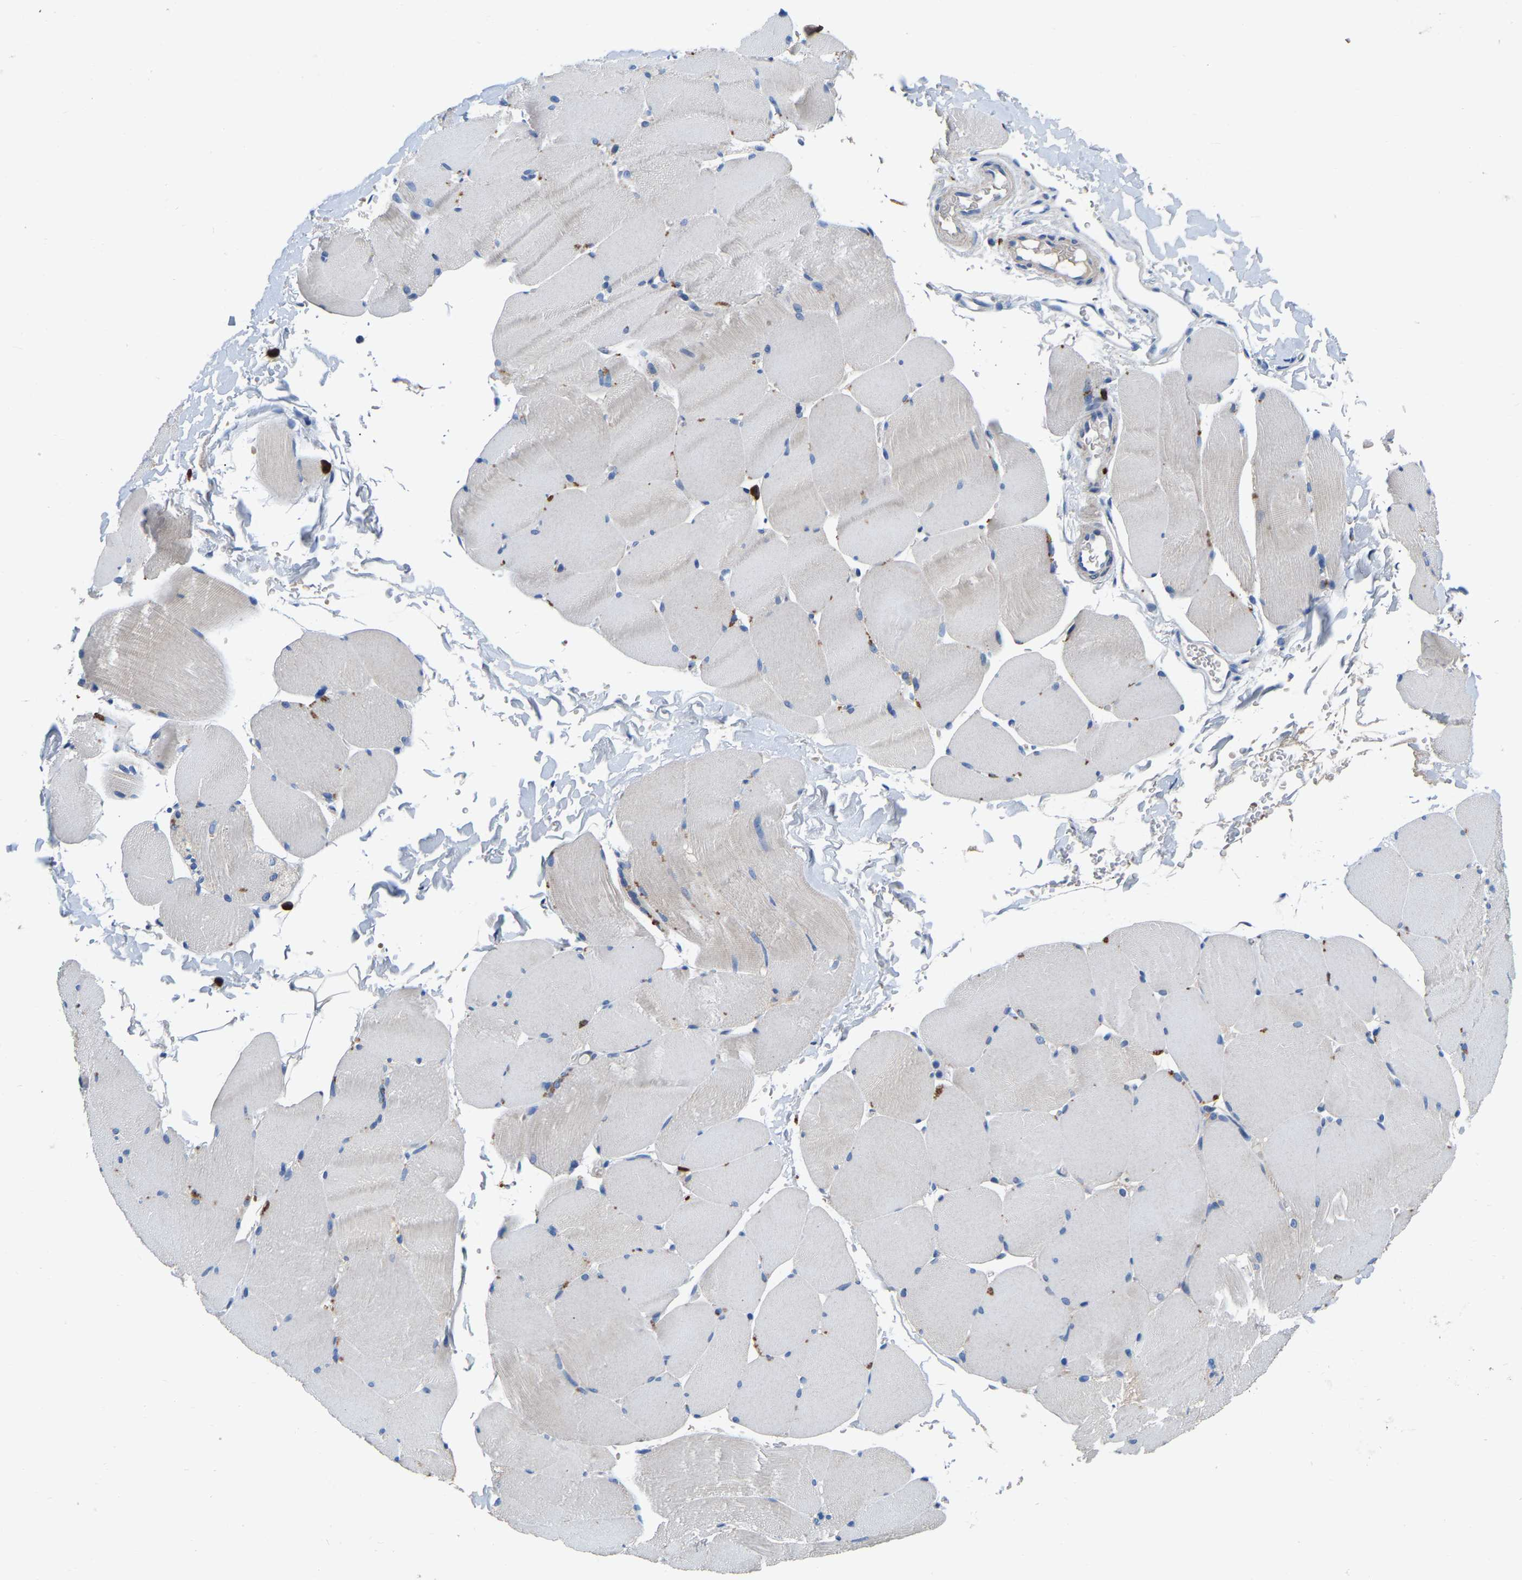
{"staining": {"intensity": "weak", "quantity": "<25%", "location": "cytoplasmic/membranous"}, "tissue": "skeletal muscle", "cell_type": "Myocytes", "image_type": "normal", "snomed": [{"axis": "morphology", "description": "Normal tissue, NOS"}, {"axis": "topography", "description": "Skin"}, {"axis": "topography", "description": "Skeletal muscle"}], "caption": "Immunohistochemistry photomicrograph of unremarkable human skeletal muscle stained for a protein (brown), which displays no staining in myocytes.", "gene": "RAB27B", "patient": {"sex": "male", "age": 83}}